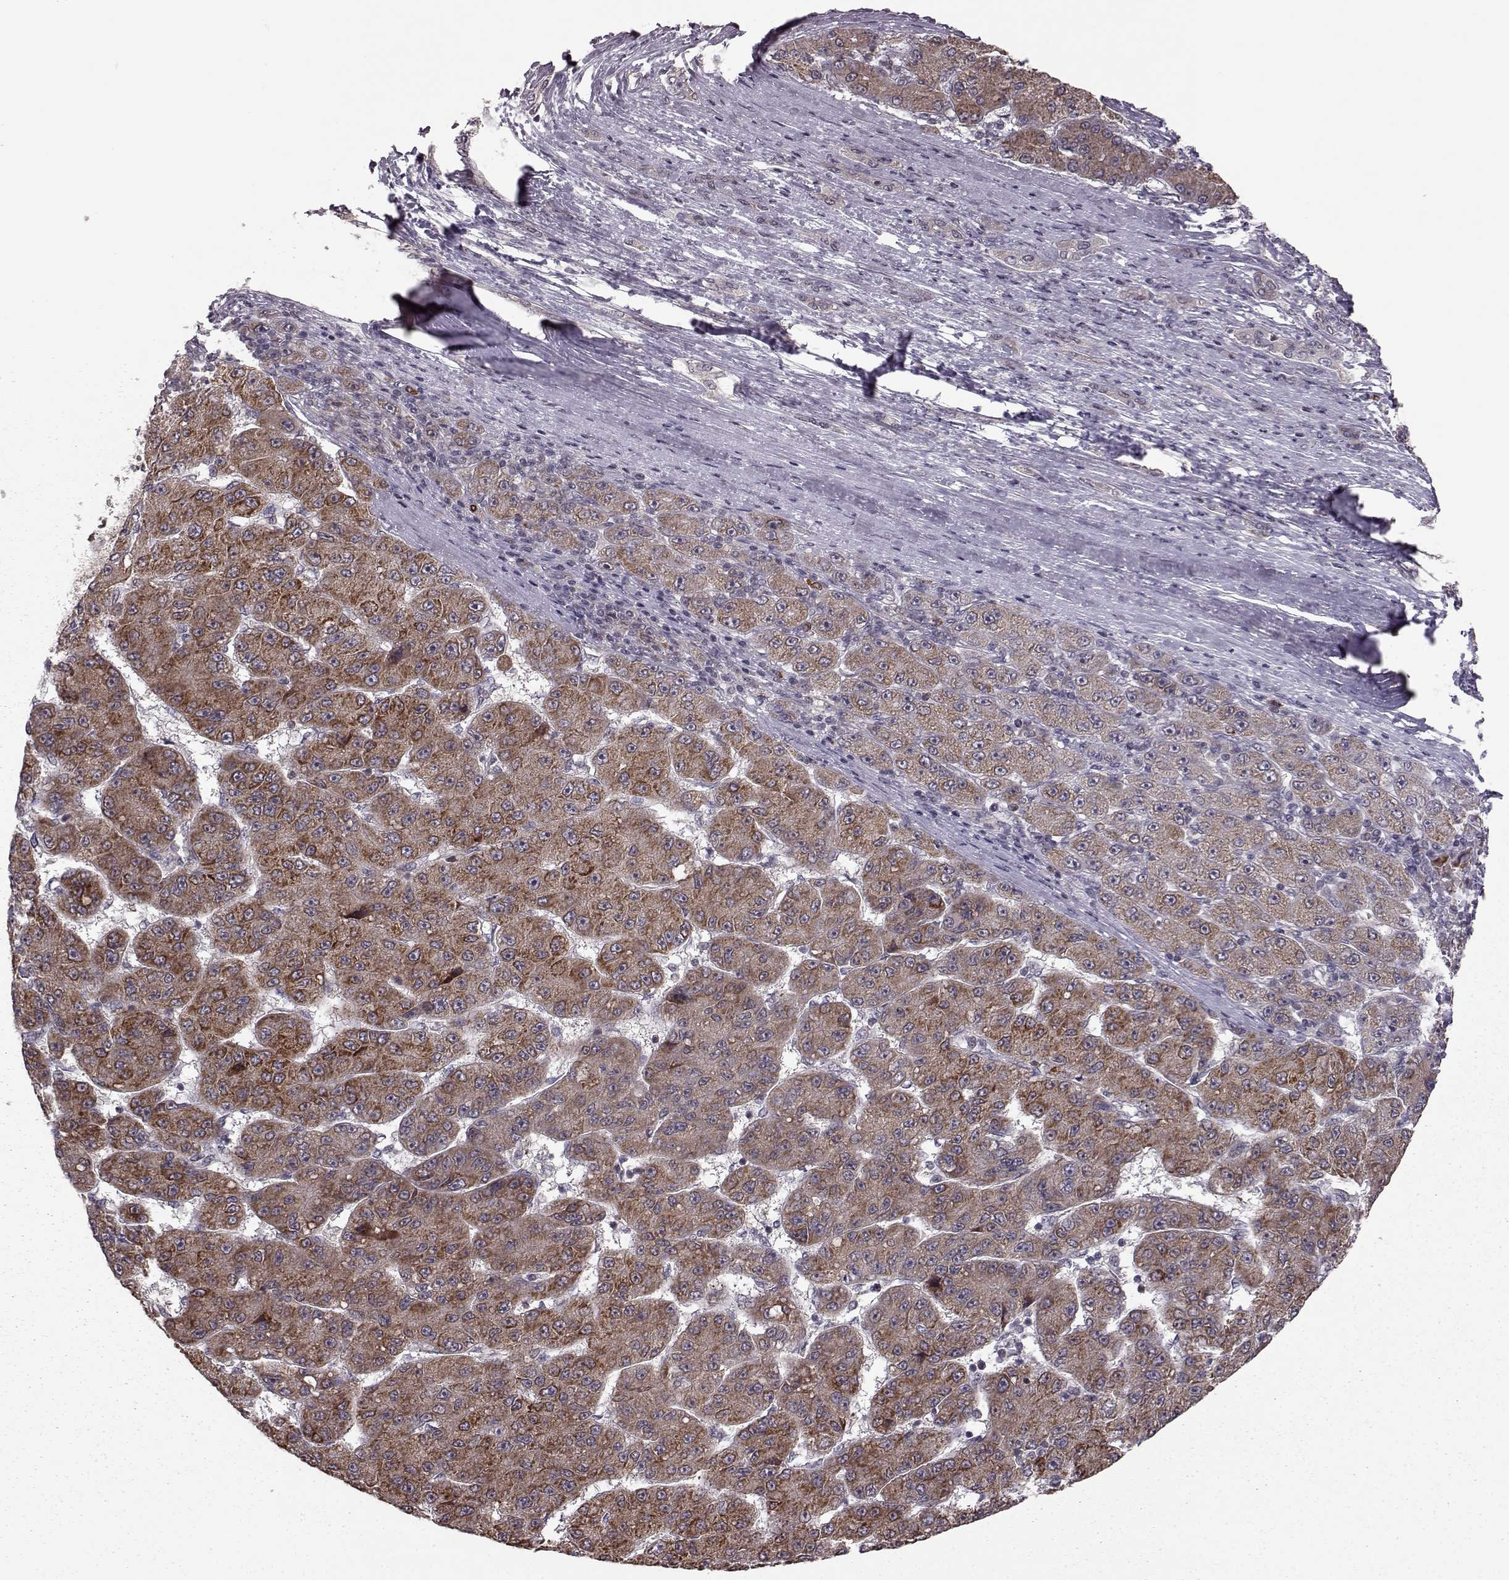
{"staining": {"intensity": "strong", "quantity": ">75%", "location": "cytoplasmic/membranous"}, "tissue": "liver cancer", "cell_type": "Tumor cells", "image_type": "cancer", "snomed": [{"axis": "morphology", "description": "Carcinoma, Hepatocellular, NOS"}, {"axis": "topography", "description": "Liver"}], "caption": "Strong cytoplasmic/membranous positivity for a protein is appreciated in about >75% of tumor cells of liver cancer using immunohistochemistry.", "gene": "ELOVL5", "patient": {"sex": "male", "age": 67}}